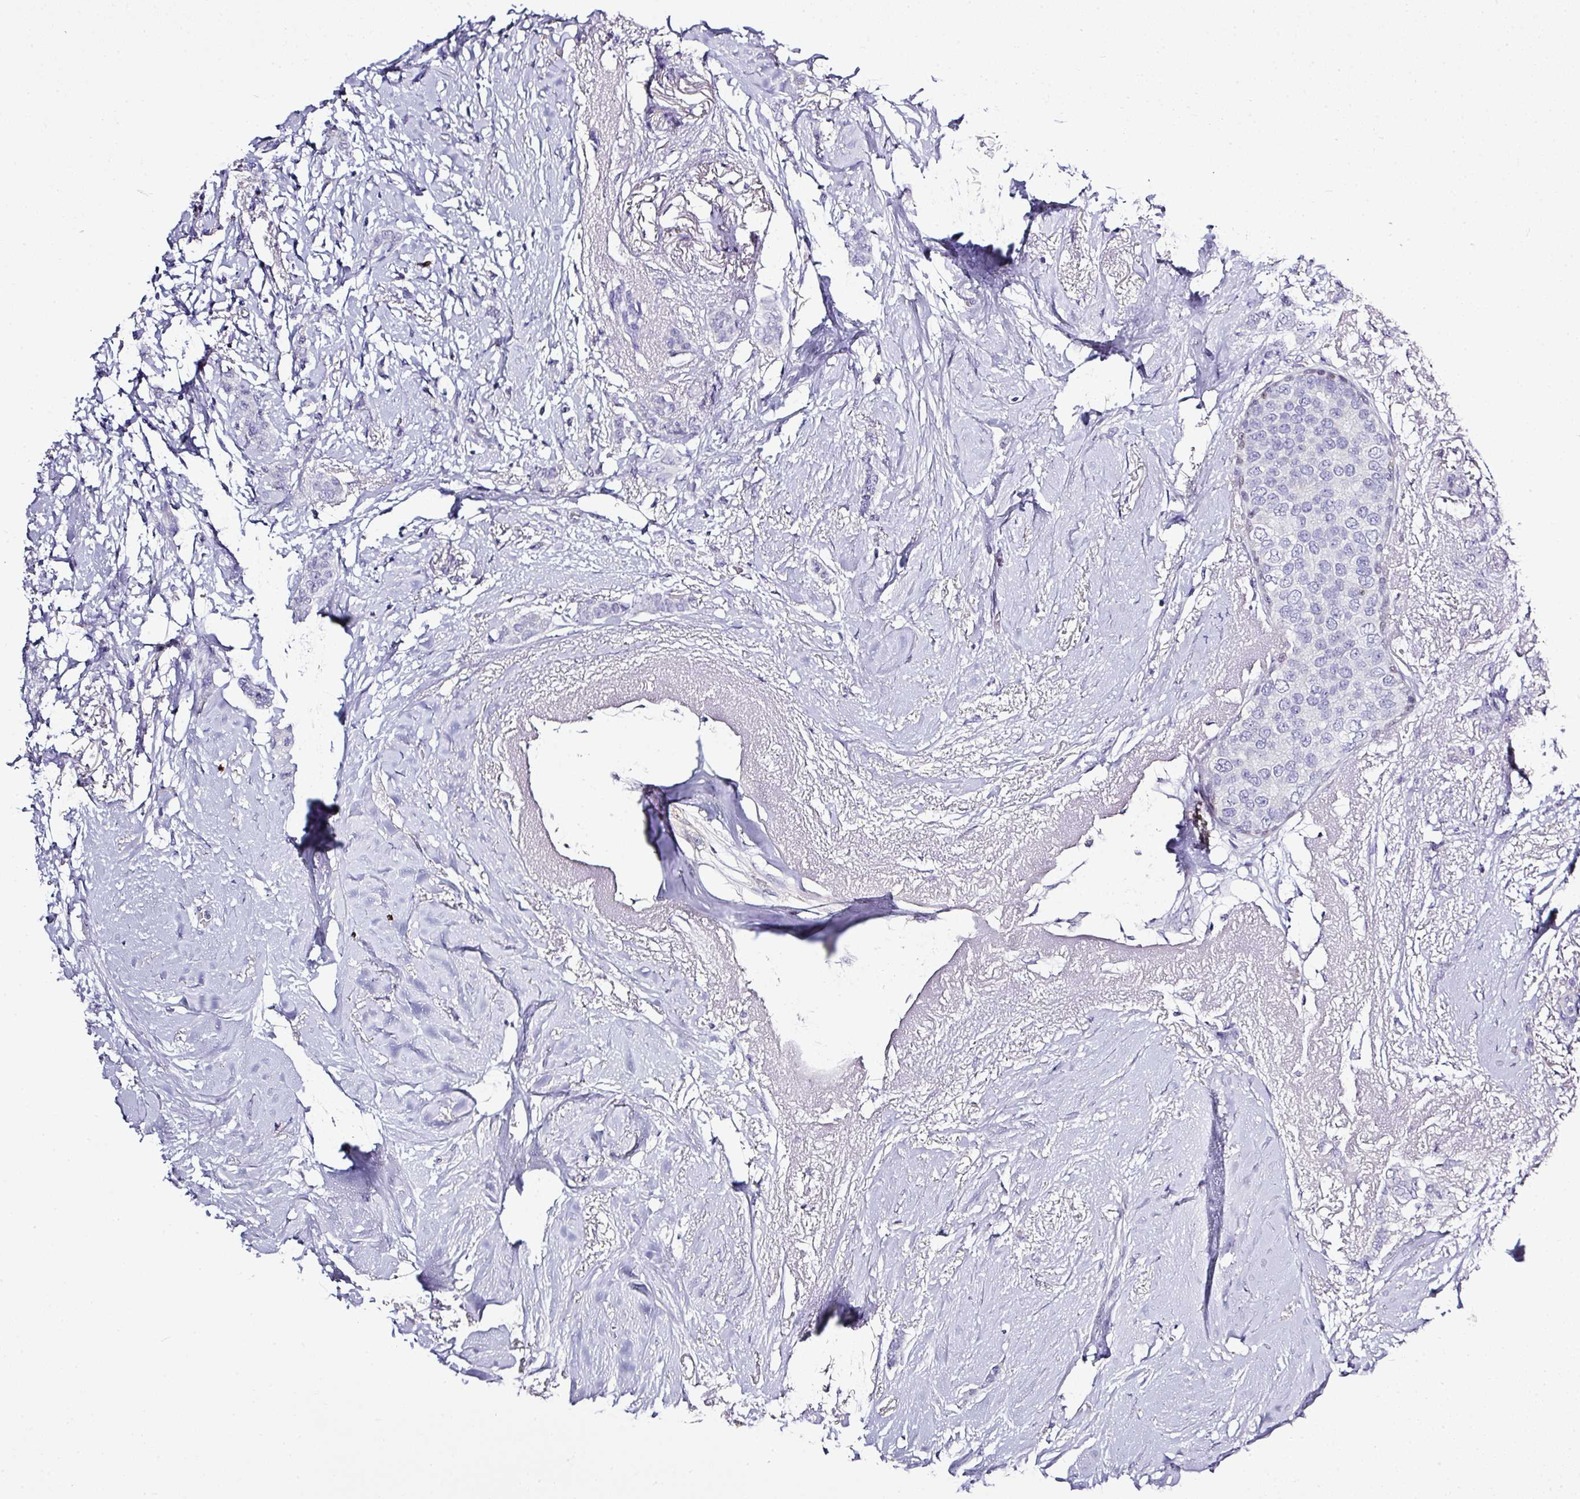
{"staining": {"intensity": "negative", "quantity": "none", "location": "none"}, "tissue": "breast cancer", "cell_type": "Tumor cells", "image_type": "cancer", "snomed": [{"axis": "morphology", "description": "Duct carcinoma"}, {"axis": "topography", "description": "Breast"}], "caption": "The micrograph reveals no significant positivity in tumor cells of breast cancer.", "gene": "BCL11A", "patient": {"sex": "female", "age": 72}}